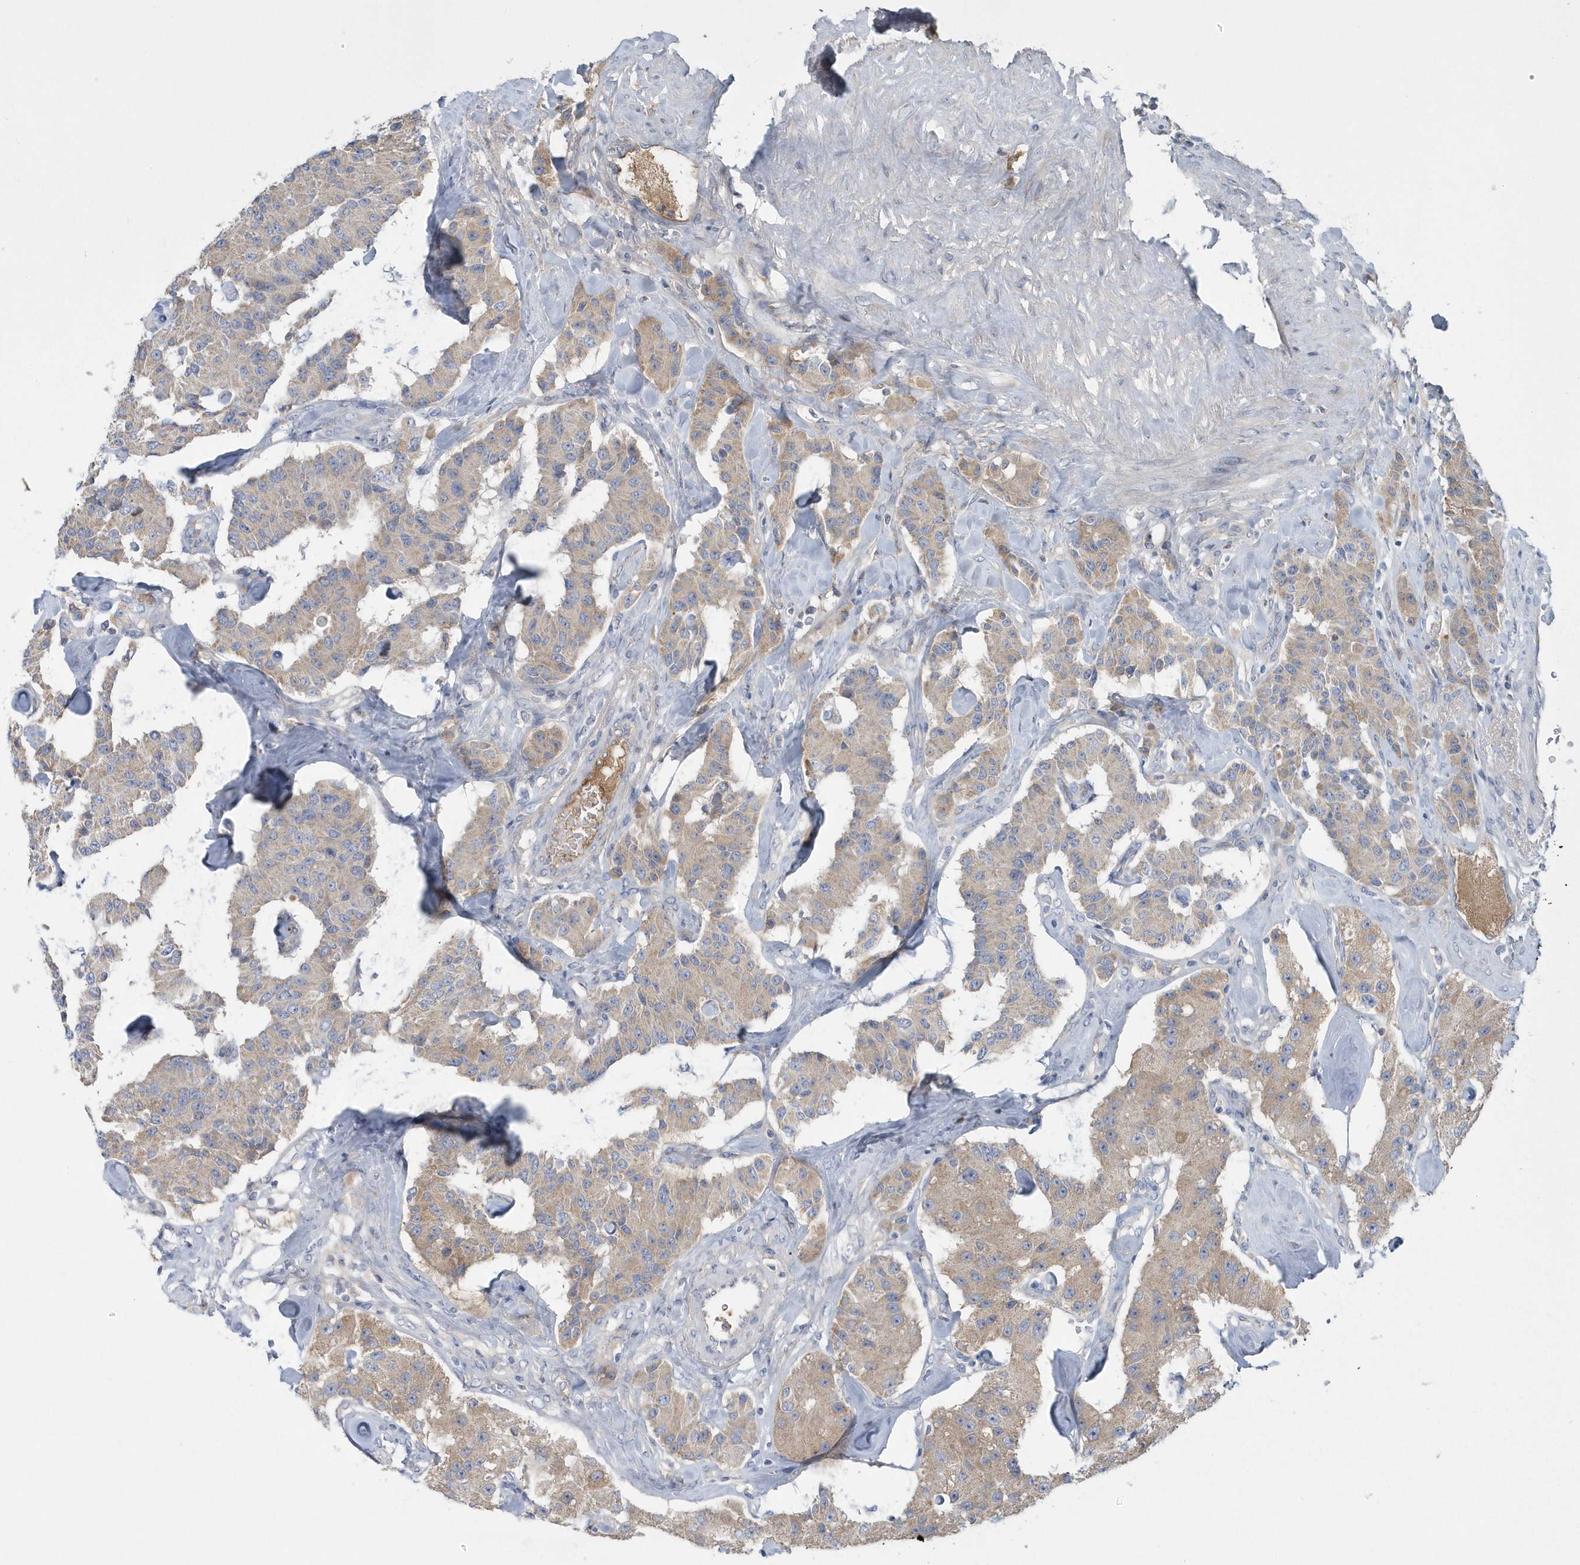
{"staining": {"intensity": "weak", "quantity": ">75%", "location": "cytoplasmic/membranous"}, "tissue": "carcinoid", "cell_type": "Tumor cells", "image_type": "cancer", "snomed": [{"axis": "morphology", "description": "Carcinoid, malignant, NOS"}, {"axis": "topography", "description": "Pancreas"}], "caption": "Human malignant carcinoid stained for a protein (brown) displays weak cytoplasmic/membranous positive staining in approximately >75% of tumor cells.", "gene": "SPATA18", "patient": {"sex": "male", "age": 41}}